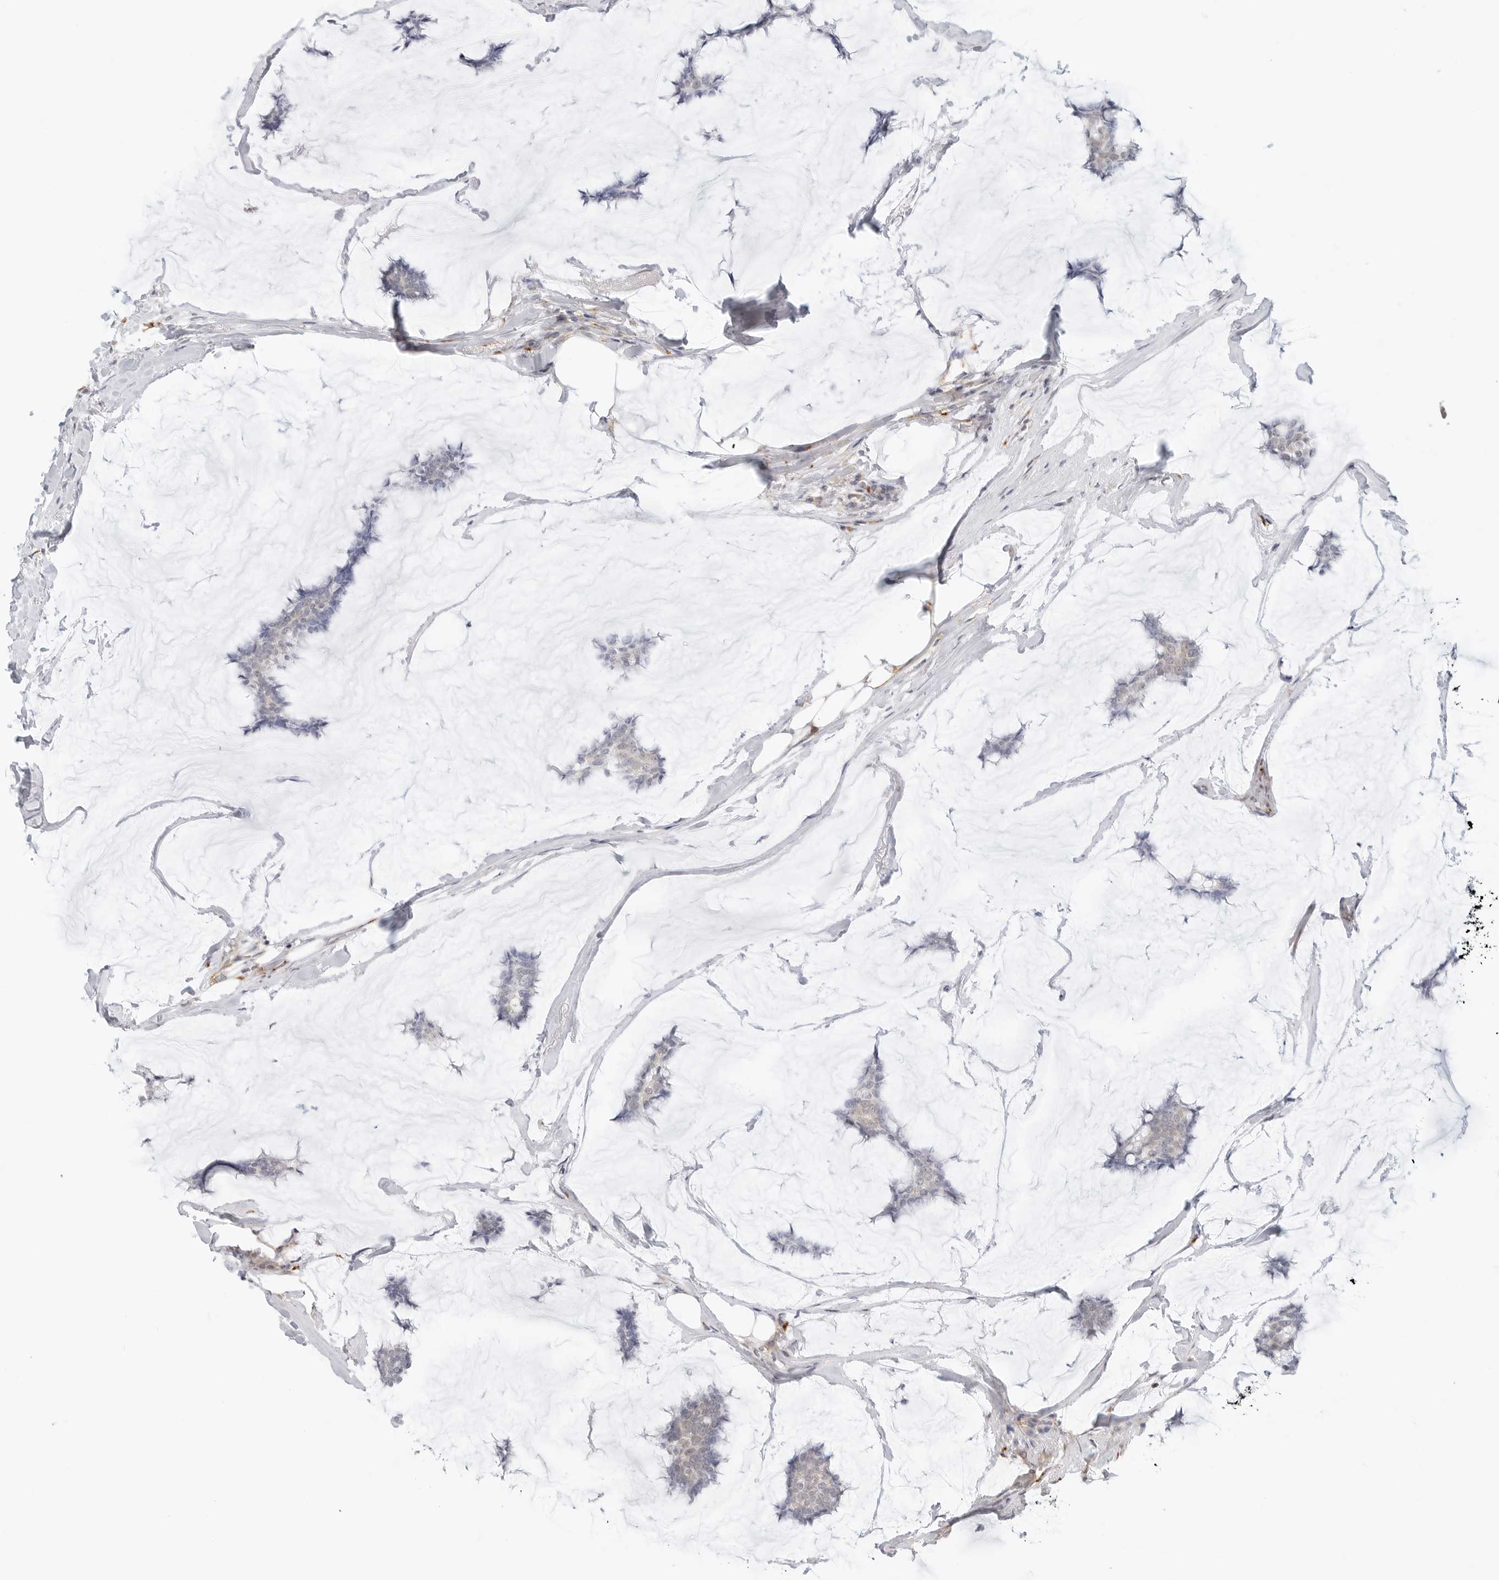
{"staining": {"intensity": "negative", "quantity": "none", "location": "none"}, "tissue": "breast cancer", "cell_type": "Tumor cells", "image_type": "cancer", "snomed": [{"axis": "morphology", "description": "Duct carcinoma"}, {"axis": "topography", "description": "Breast"}], "caption": "DAB immunohistochemical staining of breast invasive ductal carcinoma exhibits no significant positivity in tumor cells.", "gene": "C1QTNF1", "patient": {"sex": "female", "age": 93}}